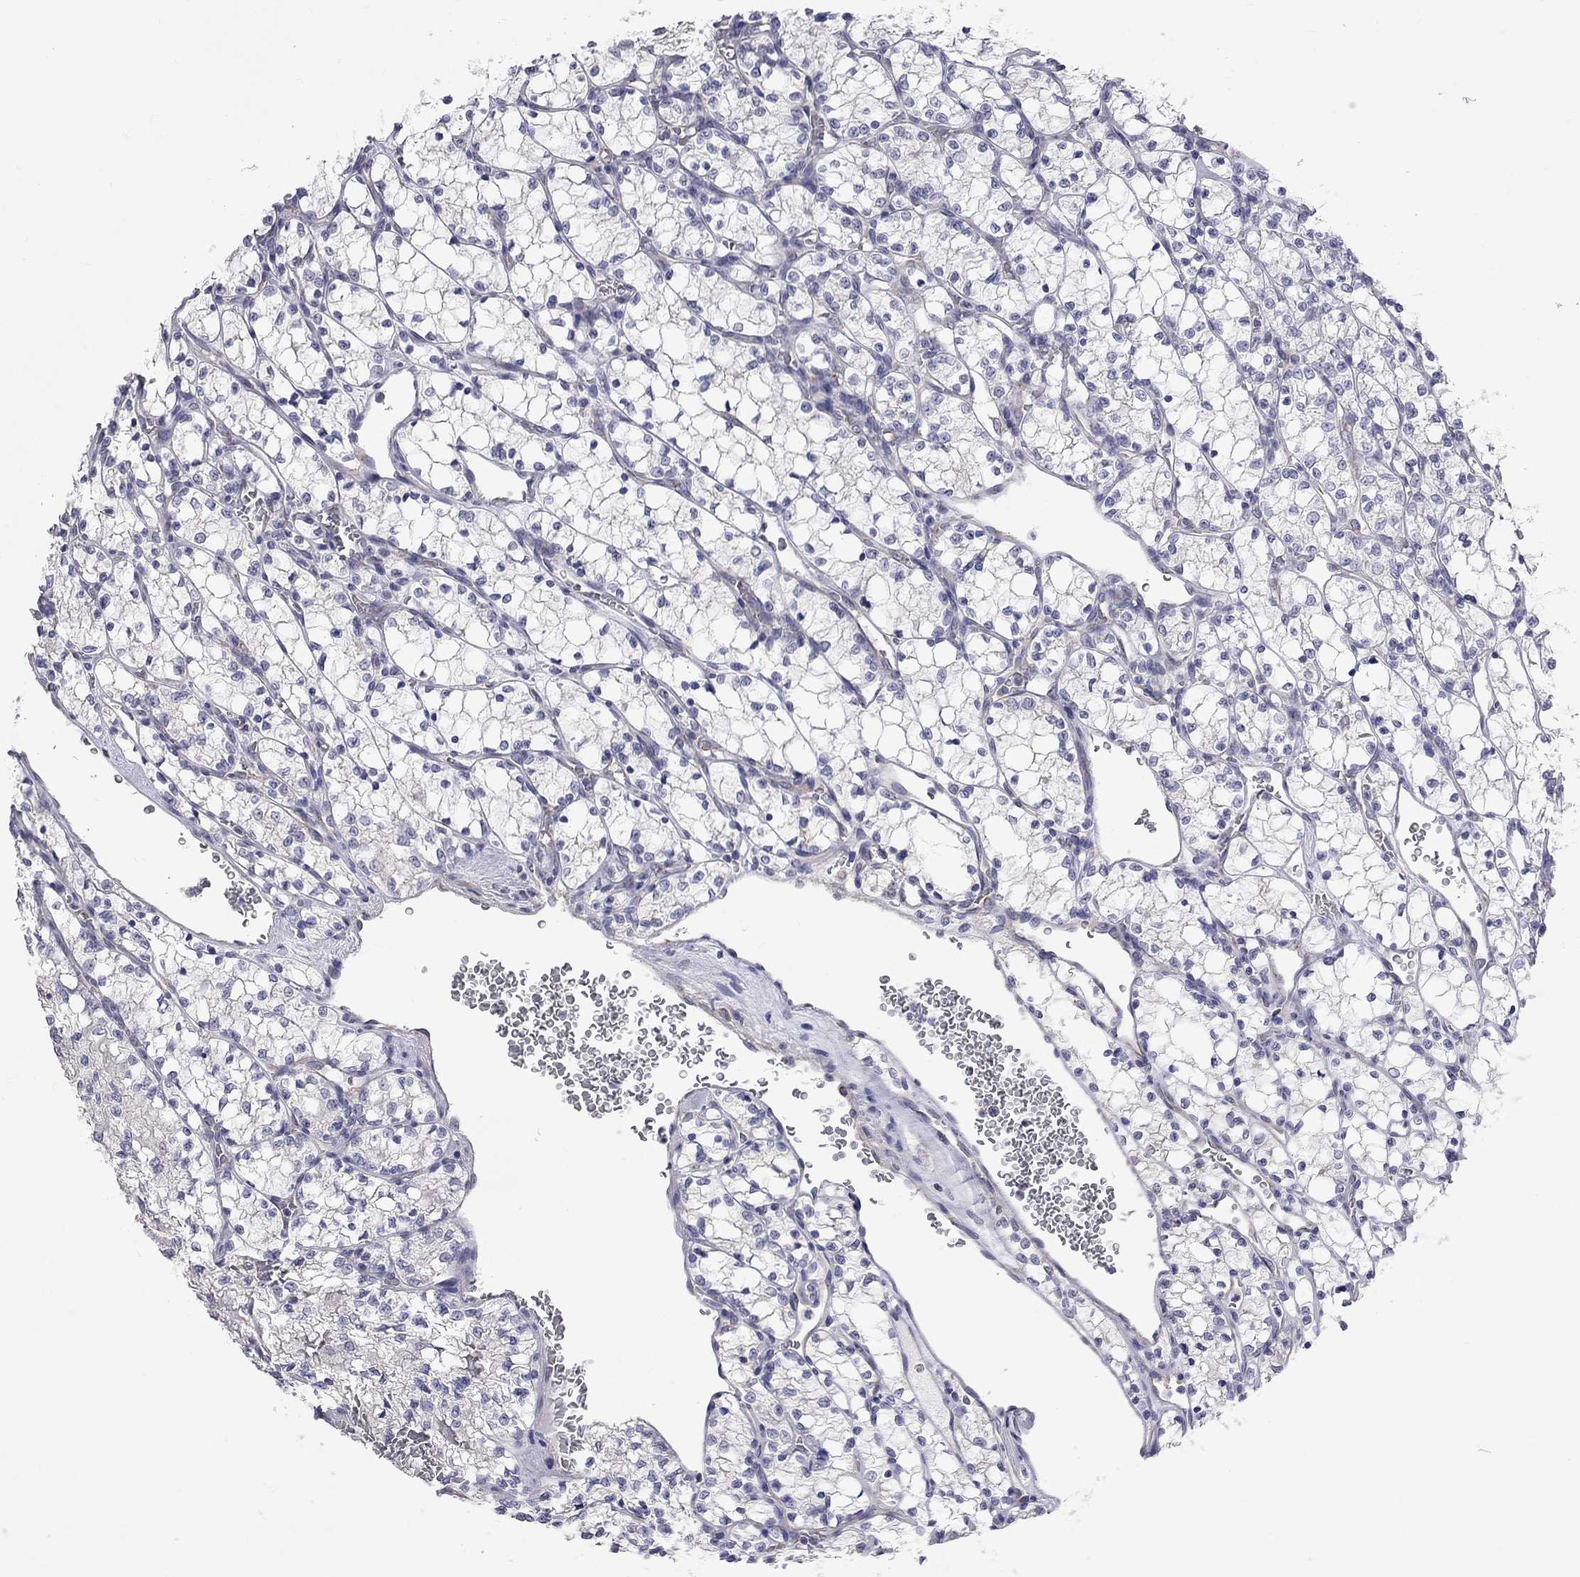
{"staining": {"intensity": "negative", "quantity": "none", "location": "none"}, "tissue": "renal cancer", "cell_type": "Tumor cells", "image_type": "cancer", "snomed": [{"axis": "morphology", "description": "Adenocarcinoma, NOS"}, {"axis": "topography", "description": "Kidney"}], "caption": "Tumor cells are negative for protein expression in human renal adenocarcinoma.", "gene": "OPRK1", "patient": {"sex": "female", "age": 69}}